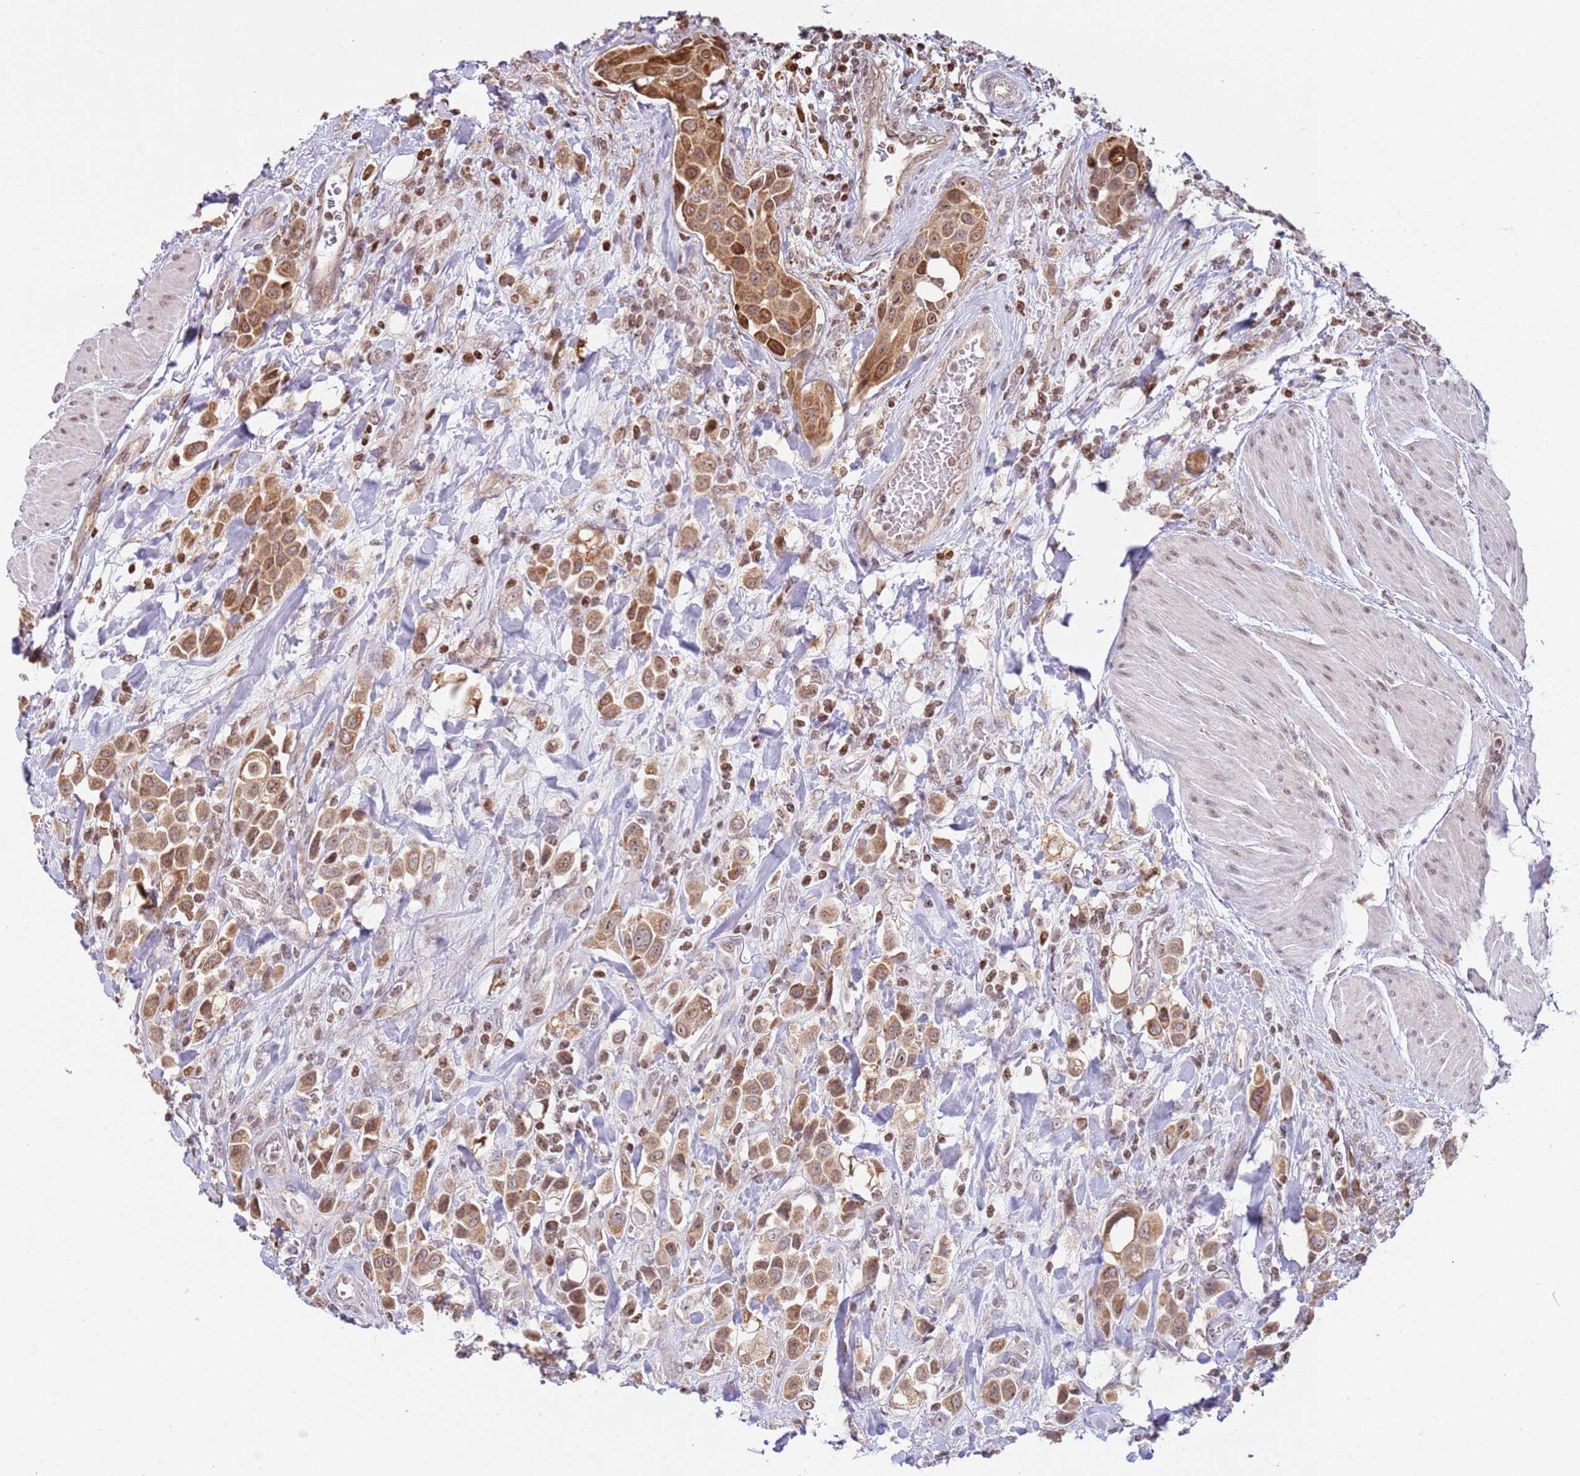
{"staining": {"intensity": "moderate", "quantity": ">75%", "location": "cytoplasmic/membranous,nuclear"}, "tissue": "urothelial cancer", "cell_type": "Tumor cells", "image_type": "cancer", "snomed": [{"axis": "morphology", "description": "Urothelial carcinoma, High grade"}, {"axis": "topography", "description": "Urinary bladder"}], "caption": "This photomicrograph shows immunohistochemistry staining of urothelial cancer, with medium moderate cytoplasmic/membranous and nuclear staining in approximately >75% of tumor cells.", "gene": "SCAF1", "patient": {"sex": "male", "age": 50}}